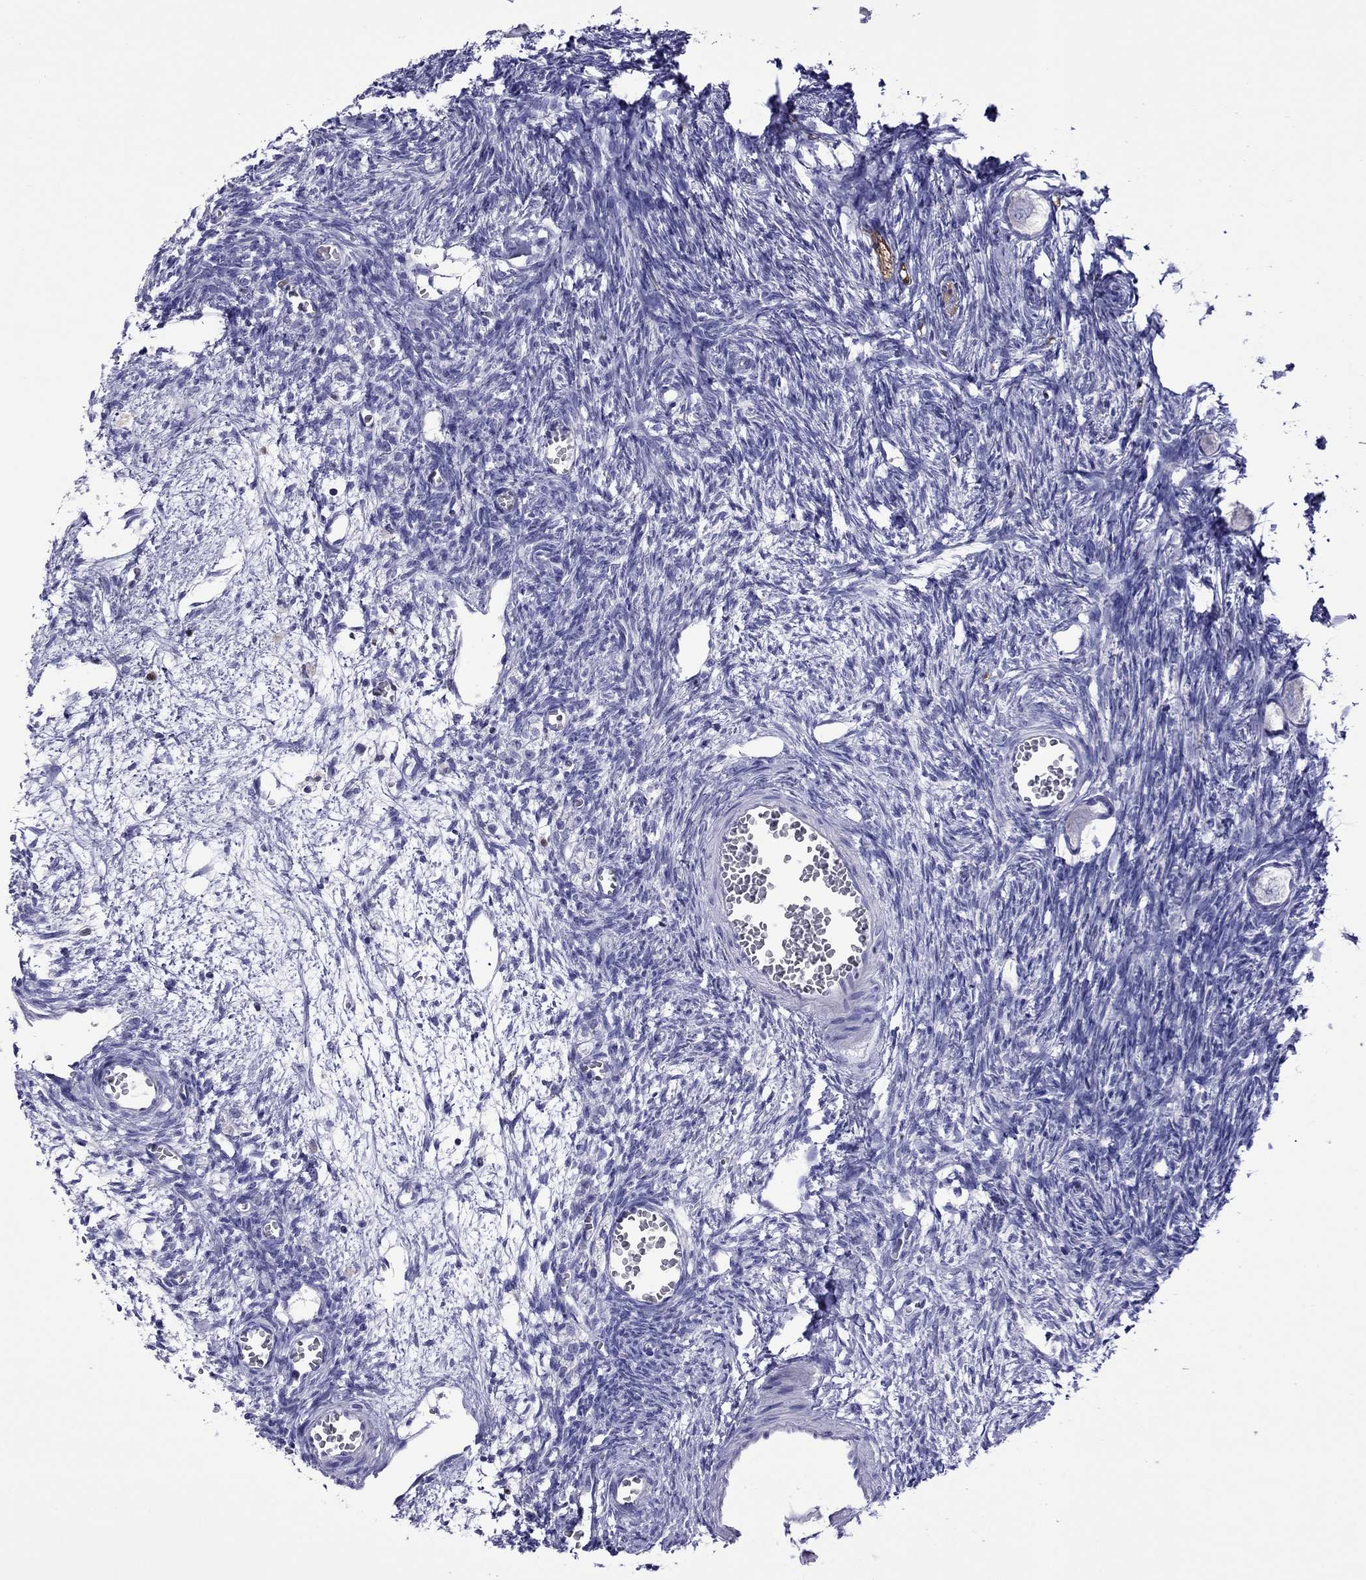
{"staining": {"intensity": "negative", "quantity": "none", "location": "none"}, "tissue": "ovary", "cell_type": "Follicle cells", "image_type": "normal", "snomed": [{"axis": "morphology", "description": "Normal tissue, NOS"}, {"axis": "topography", "description": "Ovary"}], "caption": "Ovary stained for a protein using IHC exhibits no positivity follicle cells.", "gene": "MPZ", "patient": {"sex": "female", "age": 27}}